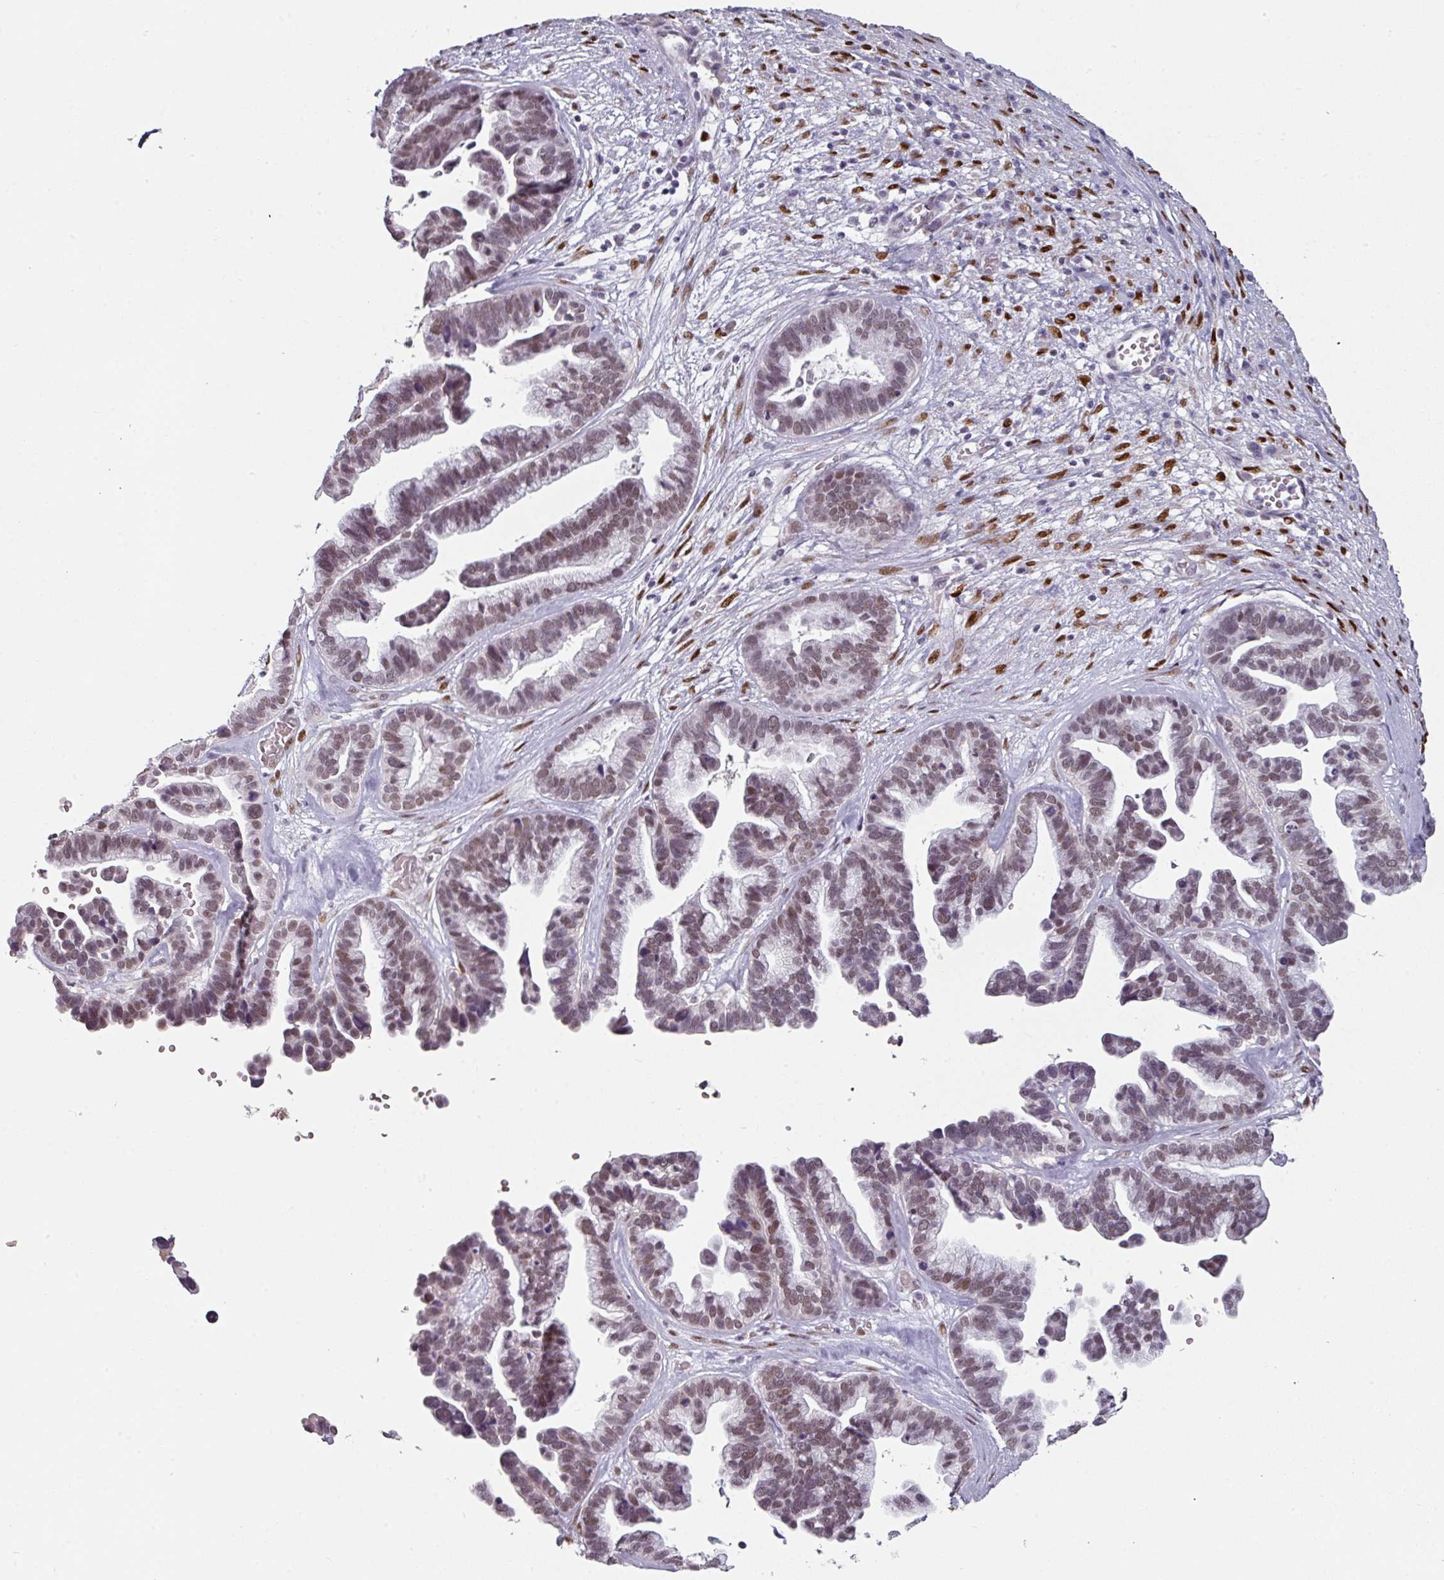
{"staining": {"intensity": "moderate", "quantity": ">75%", "location": "nuclear"}, "tissue": "ovarian cancer", "cell_type": "Tumor cells", "image_type": "cancer", "snomed": [{"axis": "morphology", "description": "Cystadenocarcinoma, serous, NOS"}, {"axis": "topography", "description": "Ovary"}], "caption": "Immunohistochemistry (IHC) histopathology image of human serous cystadenocarcinoma (ovarian) stained for a protein (brown), which reveals medium levels of moderate nuclear staining in about >75% of tumor cells.", "gene": "ELK1", "patient": {"sex": "female", "age": 56}}